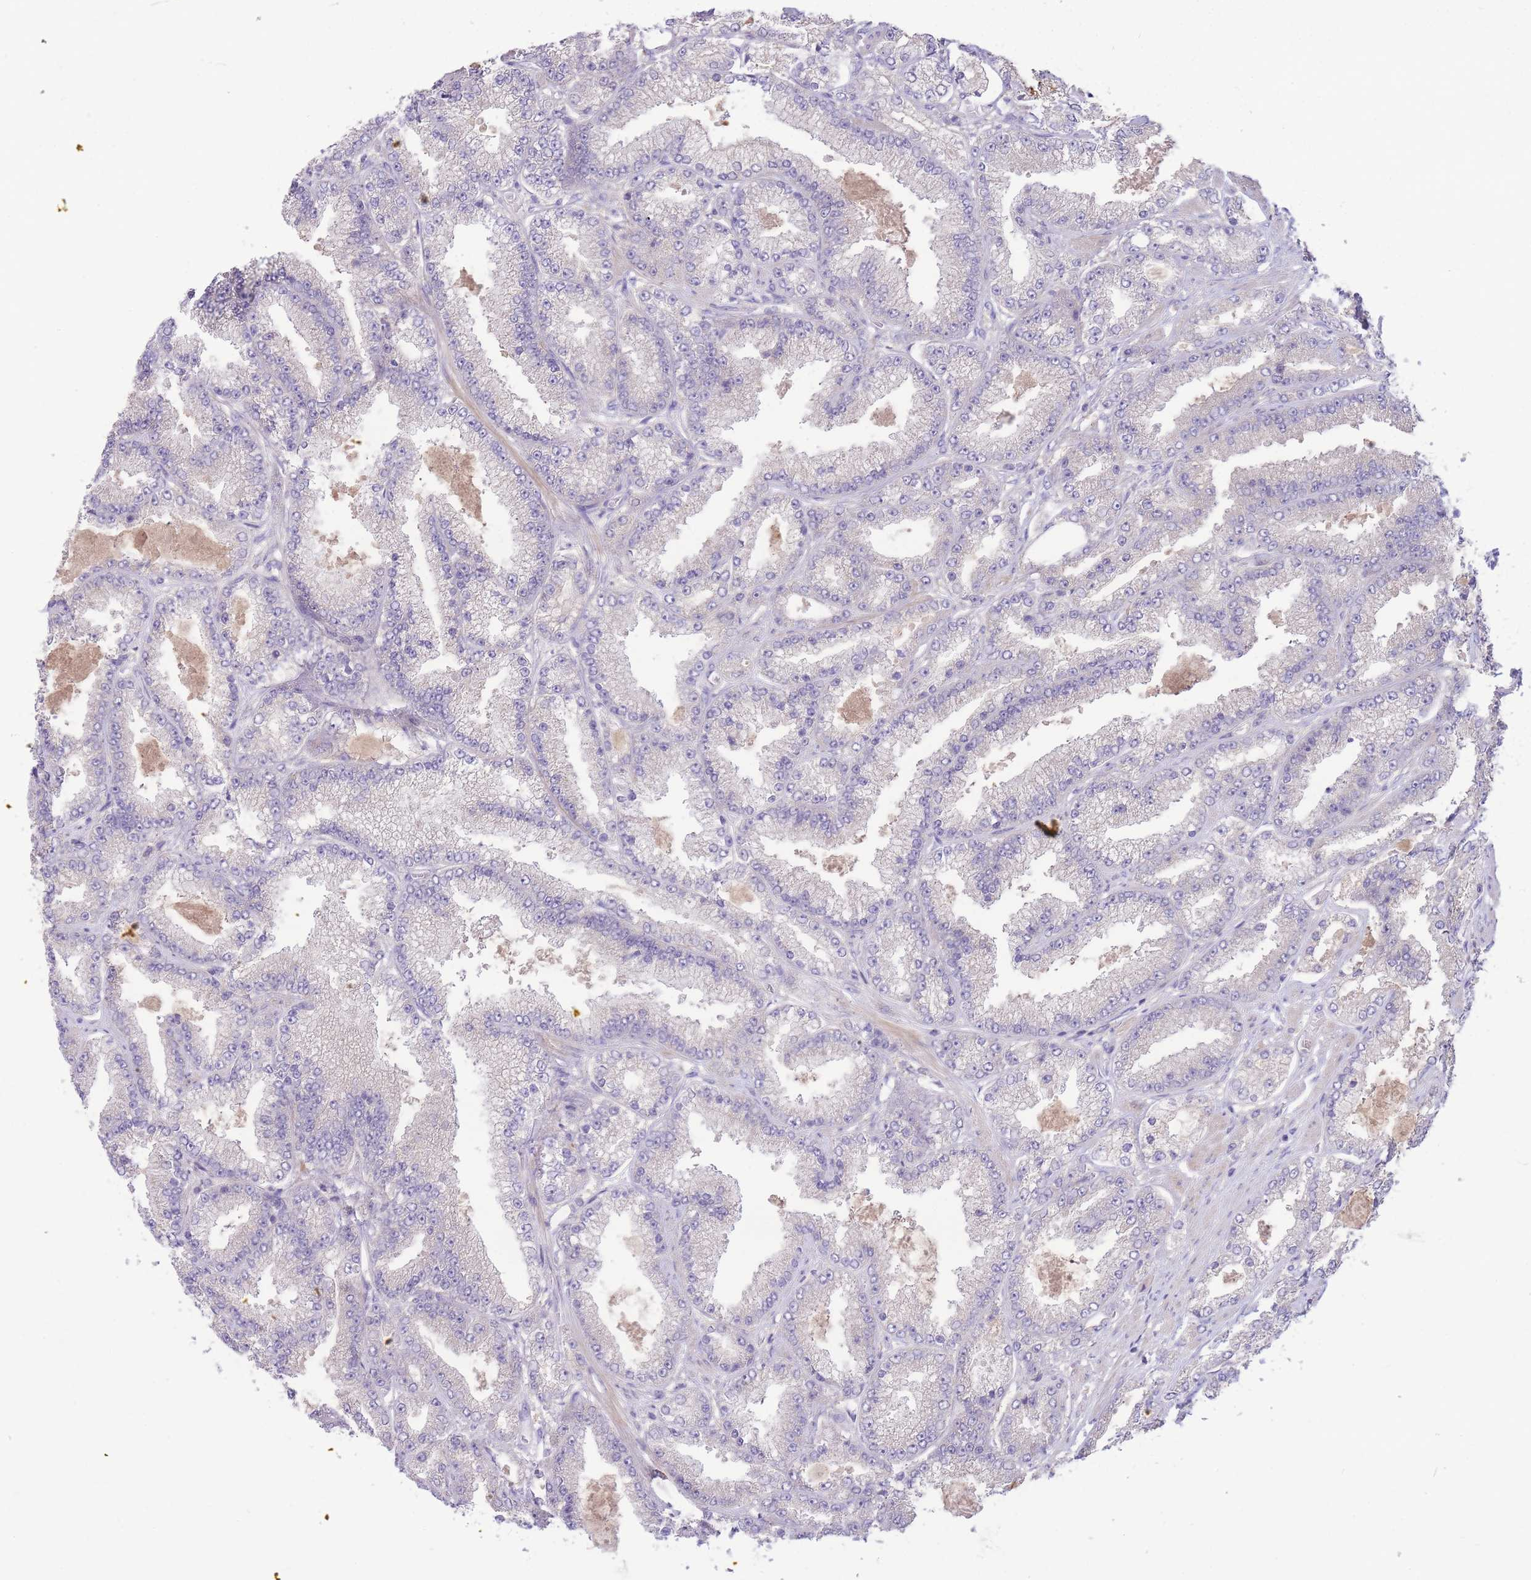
{"staining": {"intensity": "negative", "quantity": "none", "location": "none"}, "tissue": "prostate cancer", "cell_type": "Tumor cells", "image_type": "cancer", "snomed": [{"axis": "morphology", "description": "Adenocarcinoma, High grade"}, {"axis": "topography", "description": "Prostate"}], "caption": "IHC of prostate high-grade adenocarcinoma demonstrates no expression in tumor cells.", "gene": "OR5T1", "patient": {"sex": "male", "age": 68}}